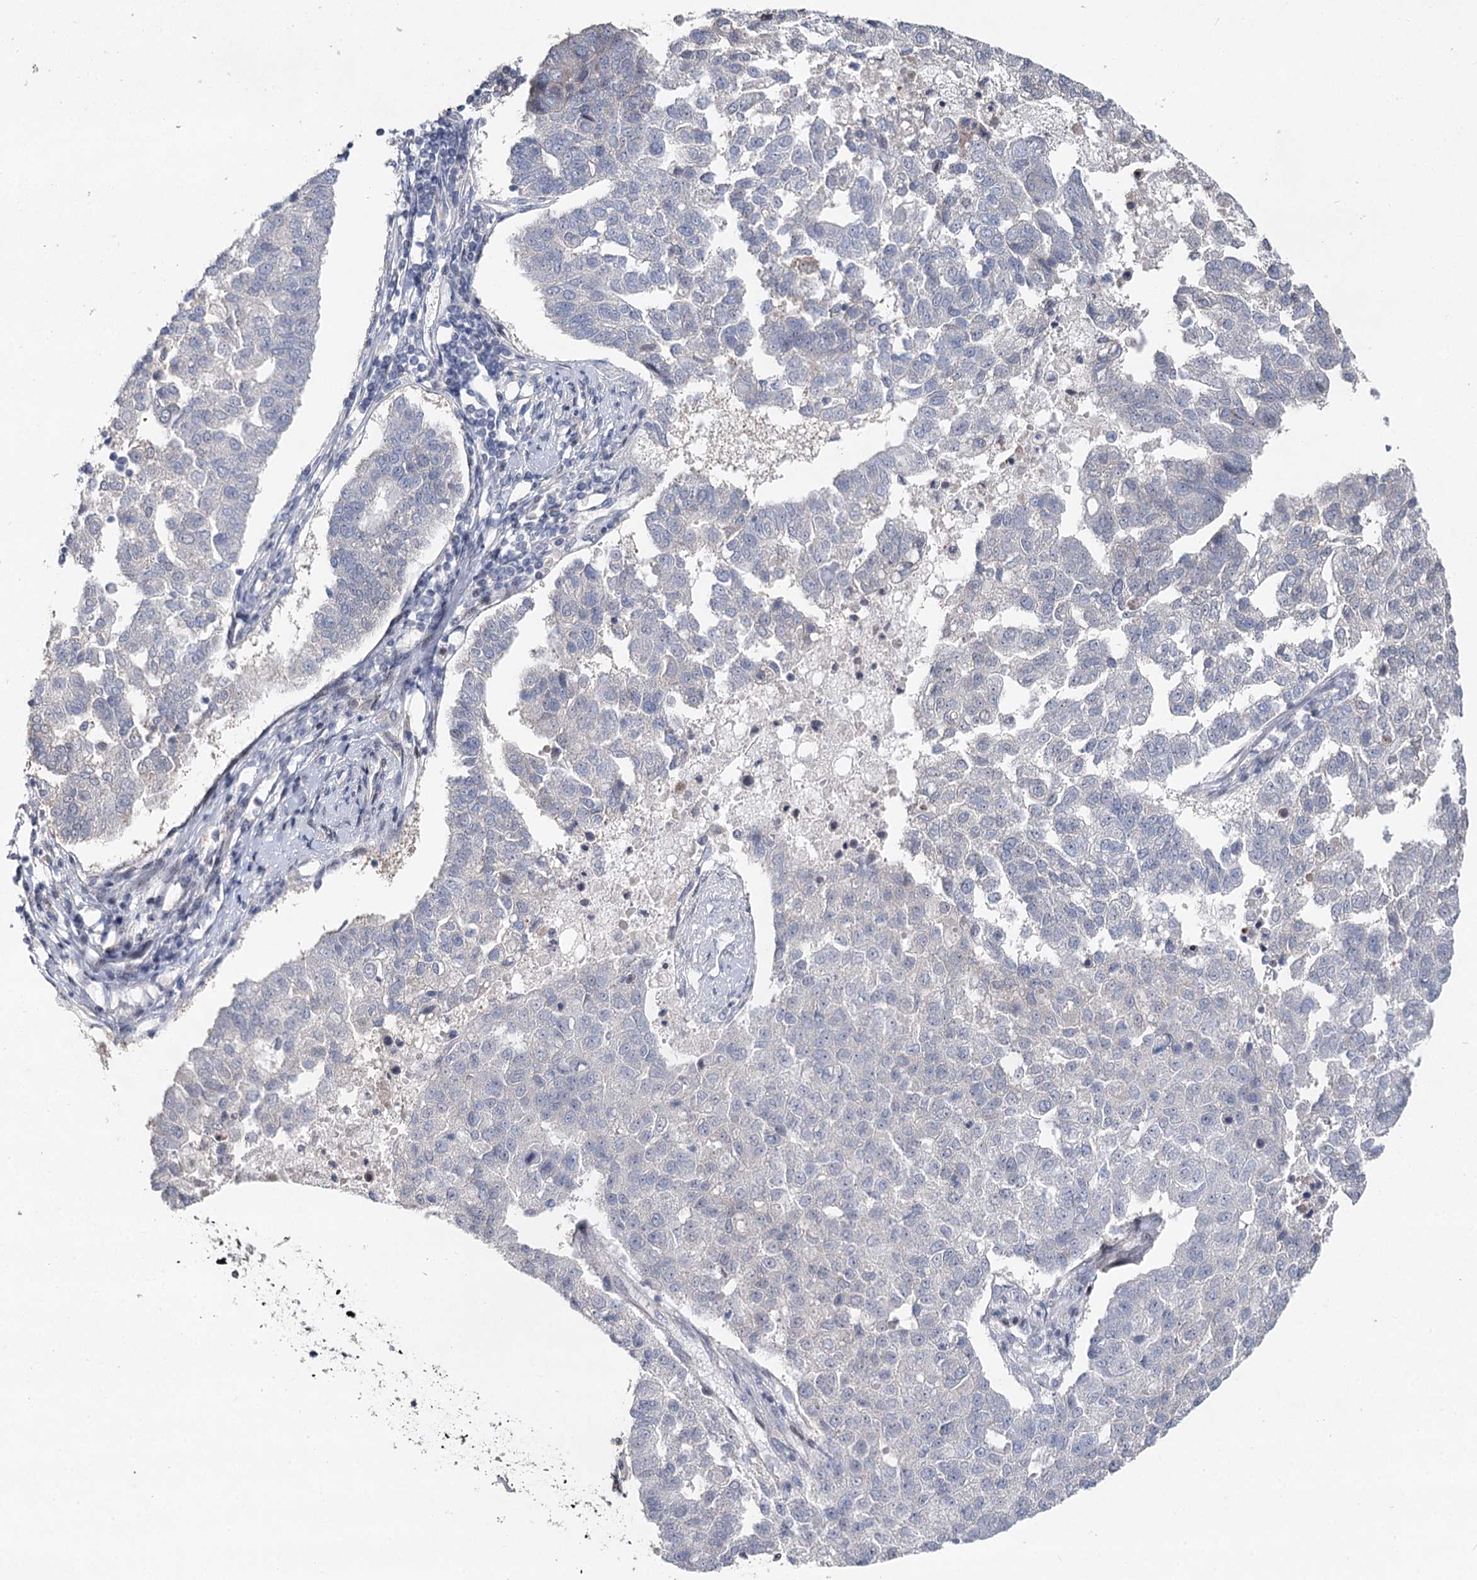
{"staining": {"intensity": "negative", "quantity": "none", "location": "none"}, "tissue": "pancreatic cancer", "cell_type": "Tumor cells", "image_type": "cancer", "snomed": [{"axis": "morphology", "description": "Adenocarcinoma, NOS"}, {"axis": "topography", "description": "Pancreas"}], "caption": "An immunohistochemistry (IHC) histopathology image of pancreatic adenocarcinoma is shown. There is no staining in tumor cells of pancreatic adenocarcinoma.", "gene": "PTGR1", "patient": {"sex": "female", "age": 61}}